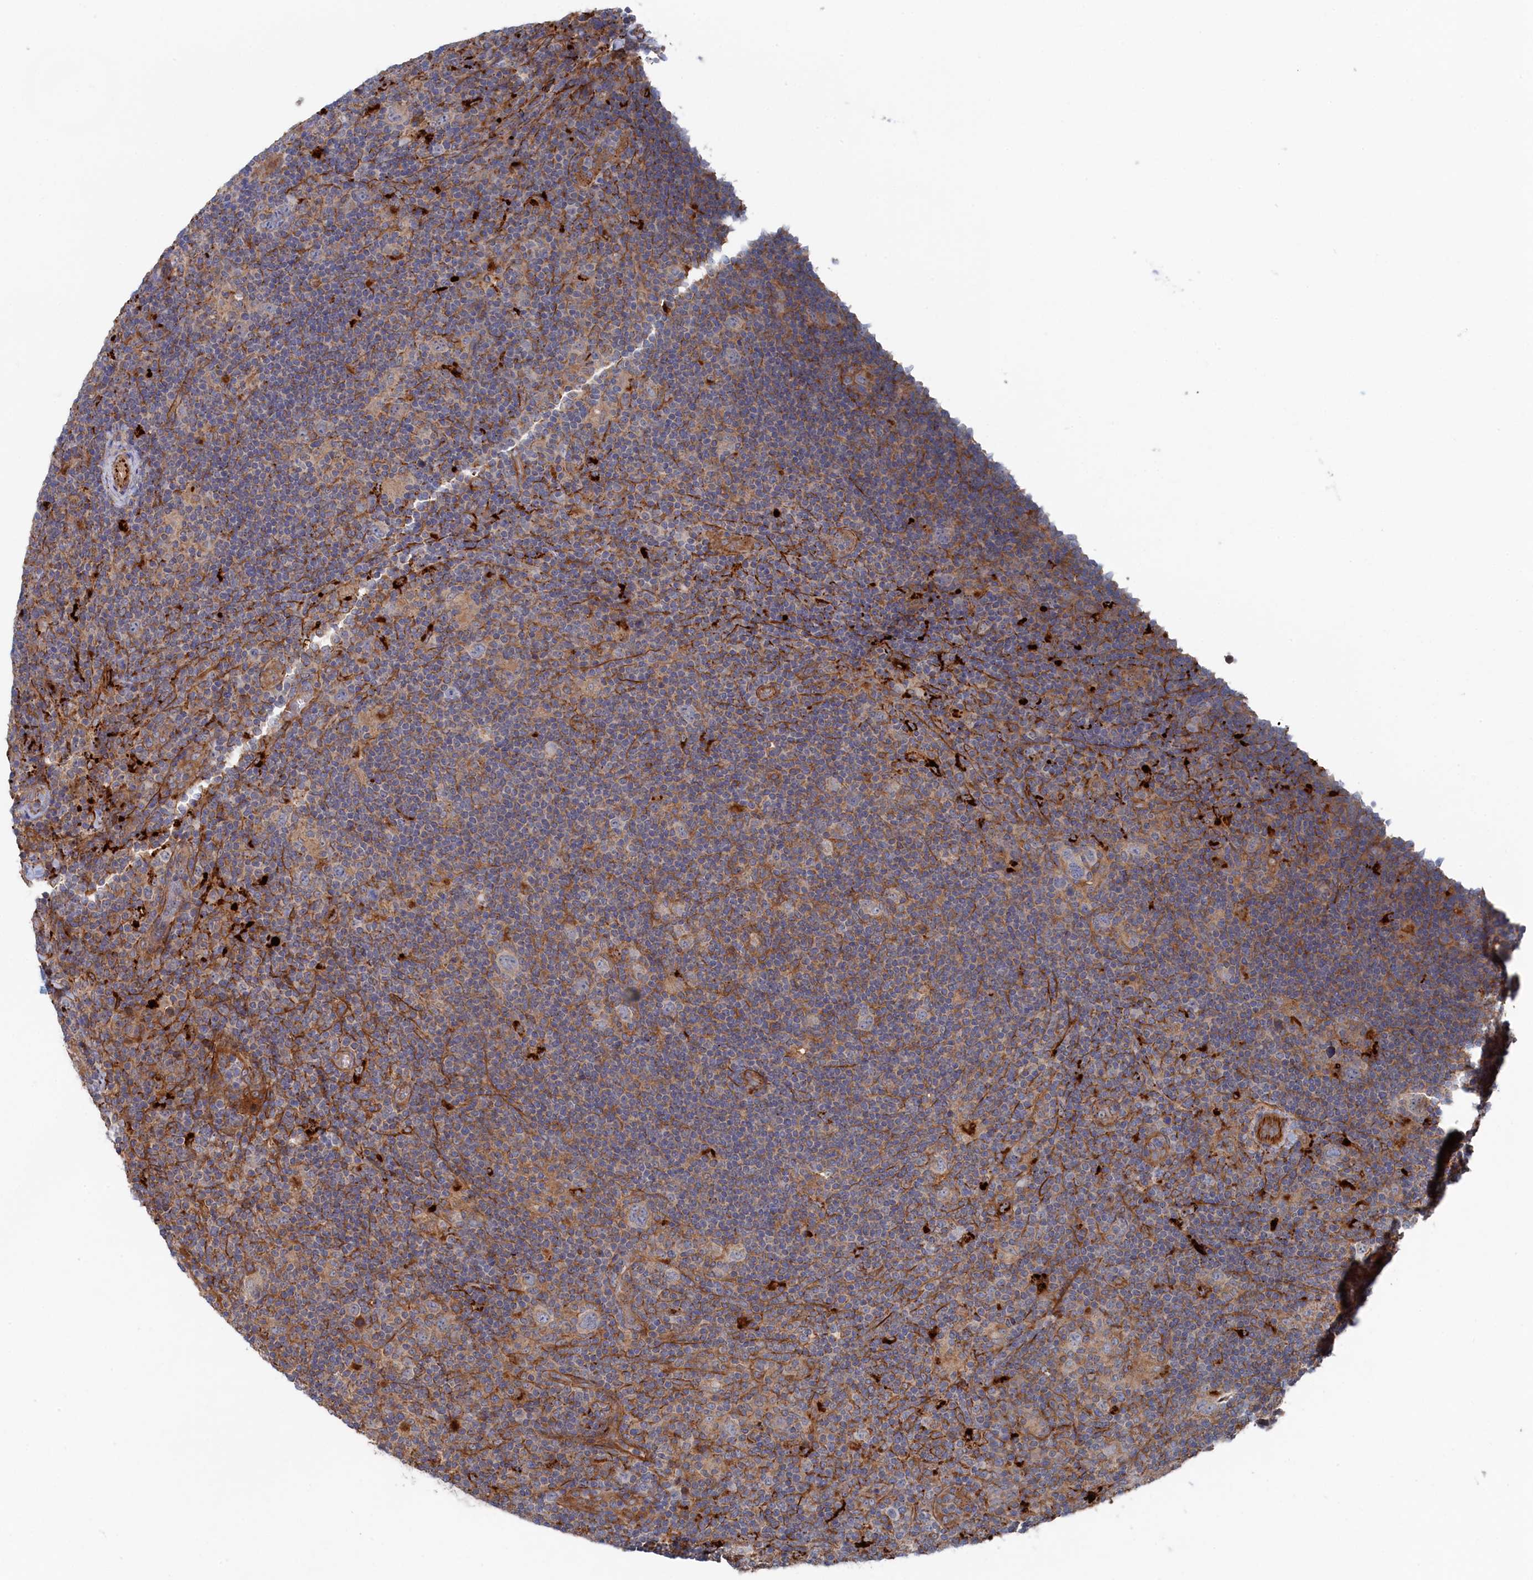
{"staining": {"intensity": "negative", "quantity": "none", "location": "none"}, "tissue": "lymphoma", "cell_type": "Tumor cells", "image_type": "cancer", "snomed": [{"axis": "morphology", "description": "Hodgkin's disease, NOS"}, {"axis": "topography", "description": "Lymph node"}], "caption": "Human Hodgkin's disease stained for a protein using IHC reveals no staining in tumor cells.", "gene": "FILIP1L", "patient": {"sex": "female", "age": 57}}